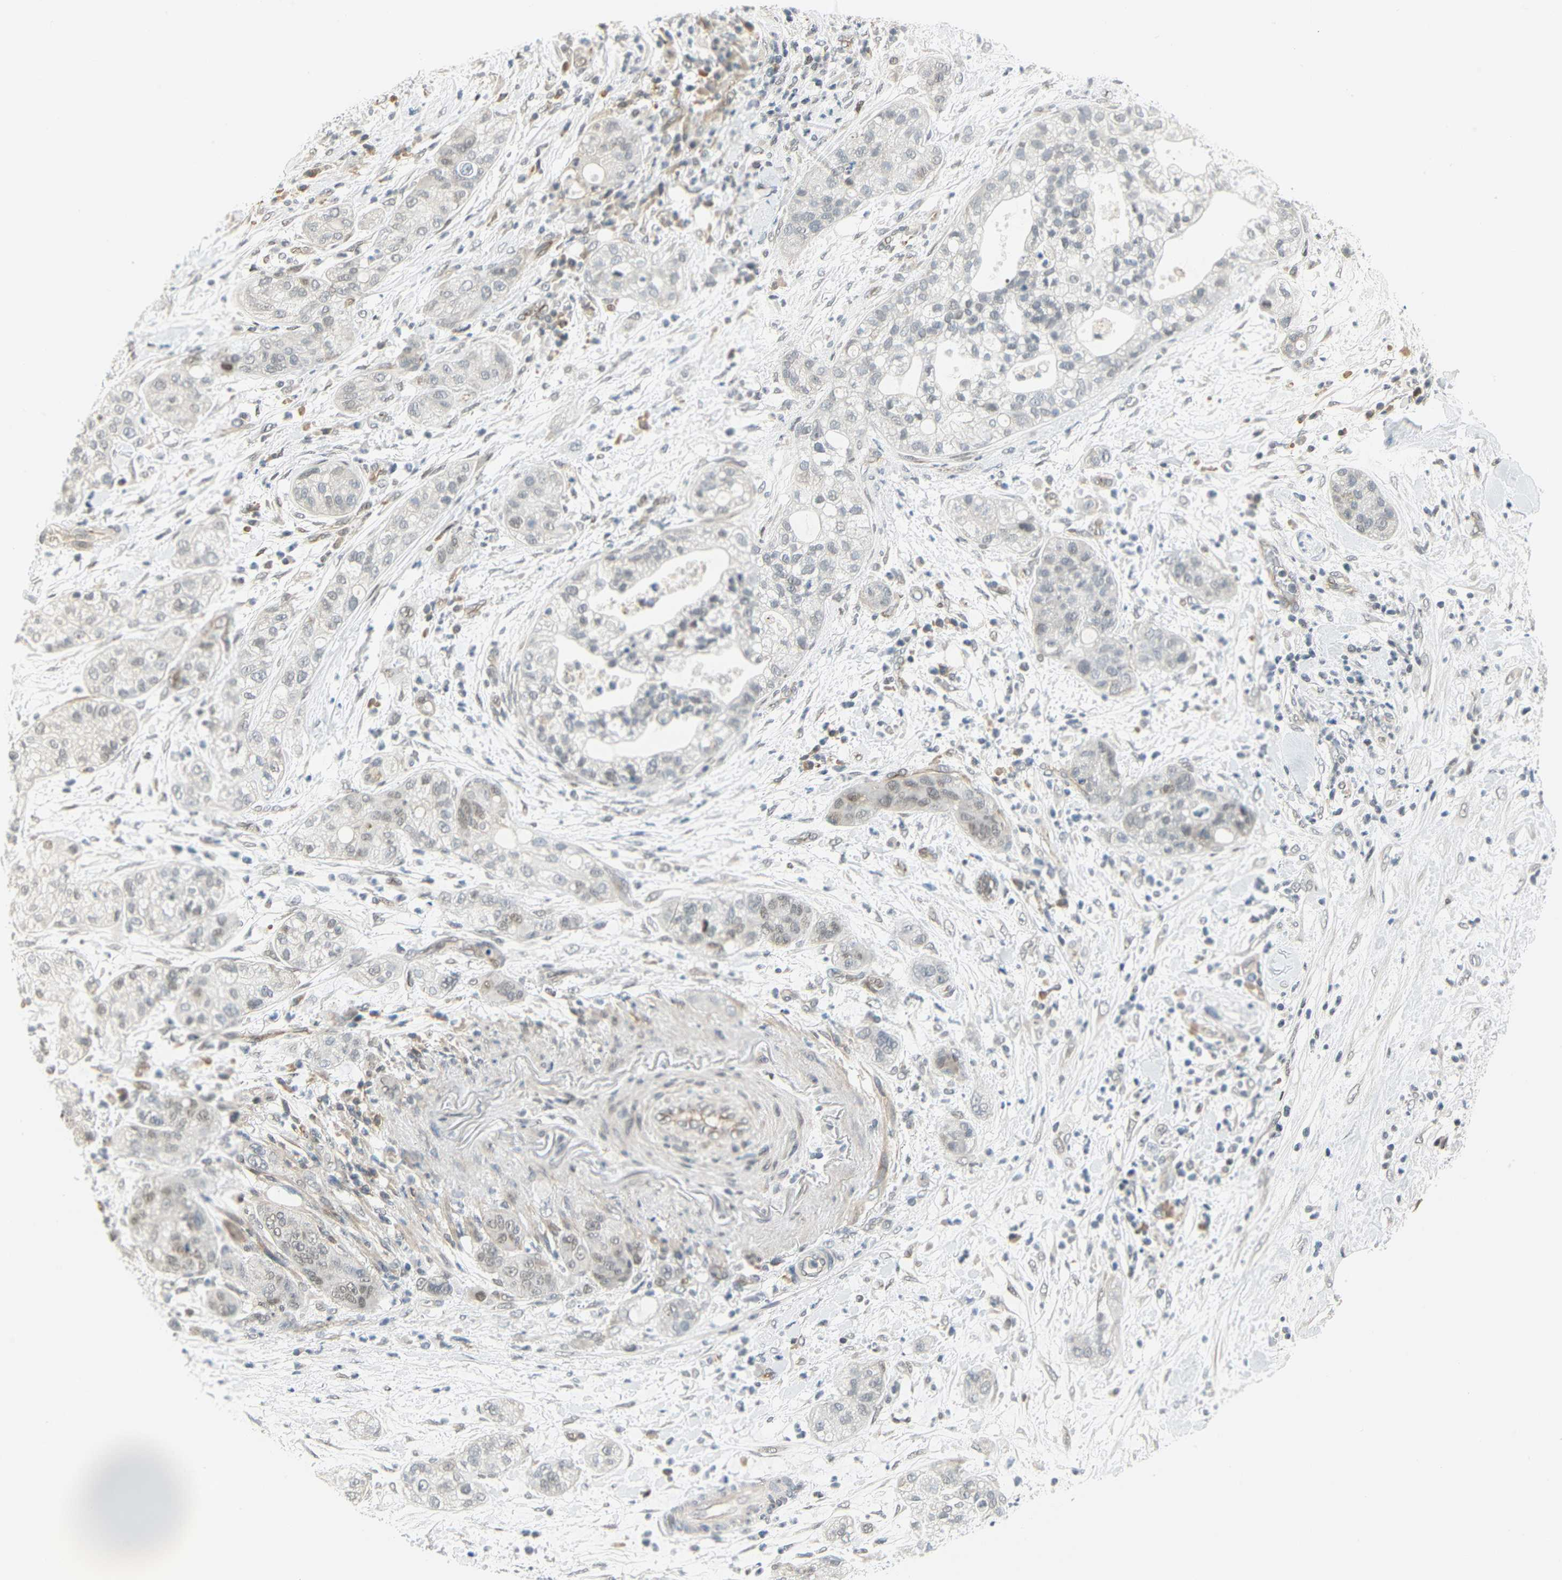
{"staining": {"intensity": "weak", "quantity": "<25%", "location": "nuclear"}, "tissue": "pancreatic cancer", "cell_type": "Tumor cells", "image_type": "cancer", "snomed": [{"axis": "morphology", "description": "Adenocarcinoma, NOS"}, {"axis": "topography", "description": "Pancreas"}], "caption": "Adenocarcinoma (pancreatic) was stained to show a protein in brown. There is no significant staining in tumor cells. The staining is performed using DAB brown chromogen with nuclei counter-stained in using hematoxylin.", "gene": "IMPG2", "patient": {"sex": "female", "age": 78}}